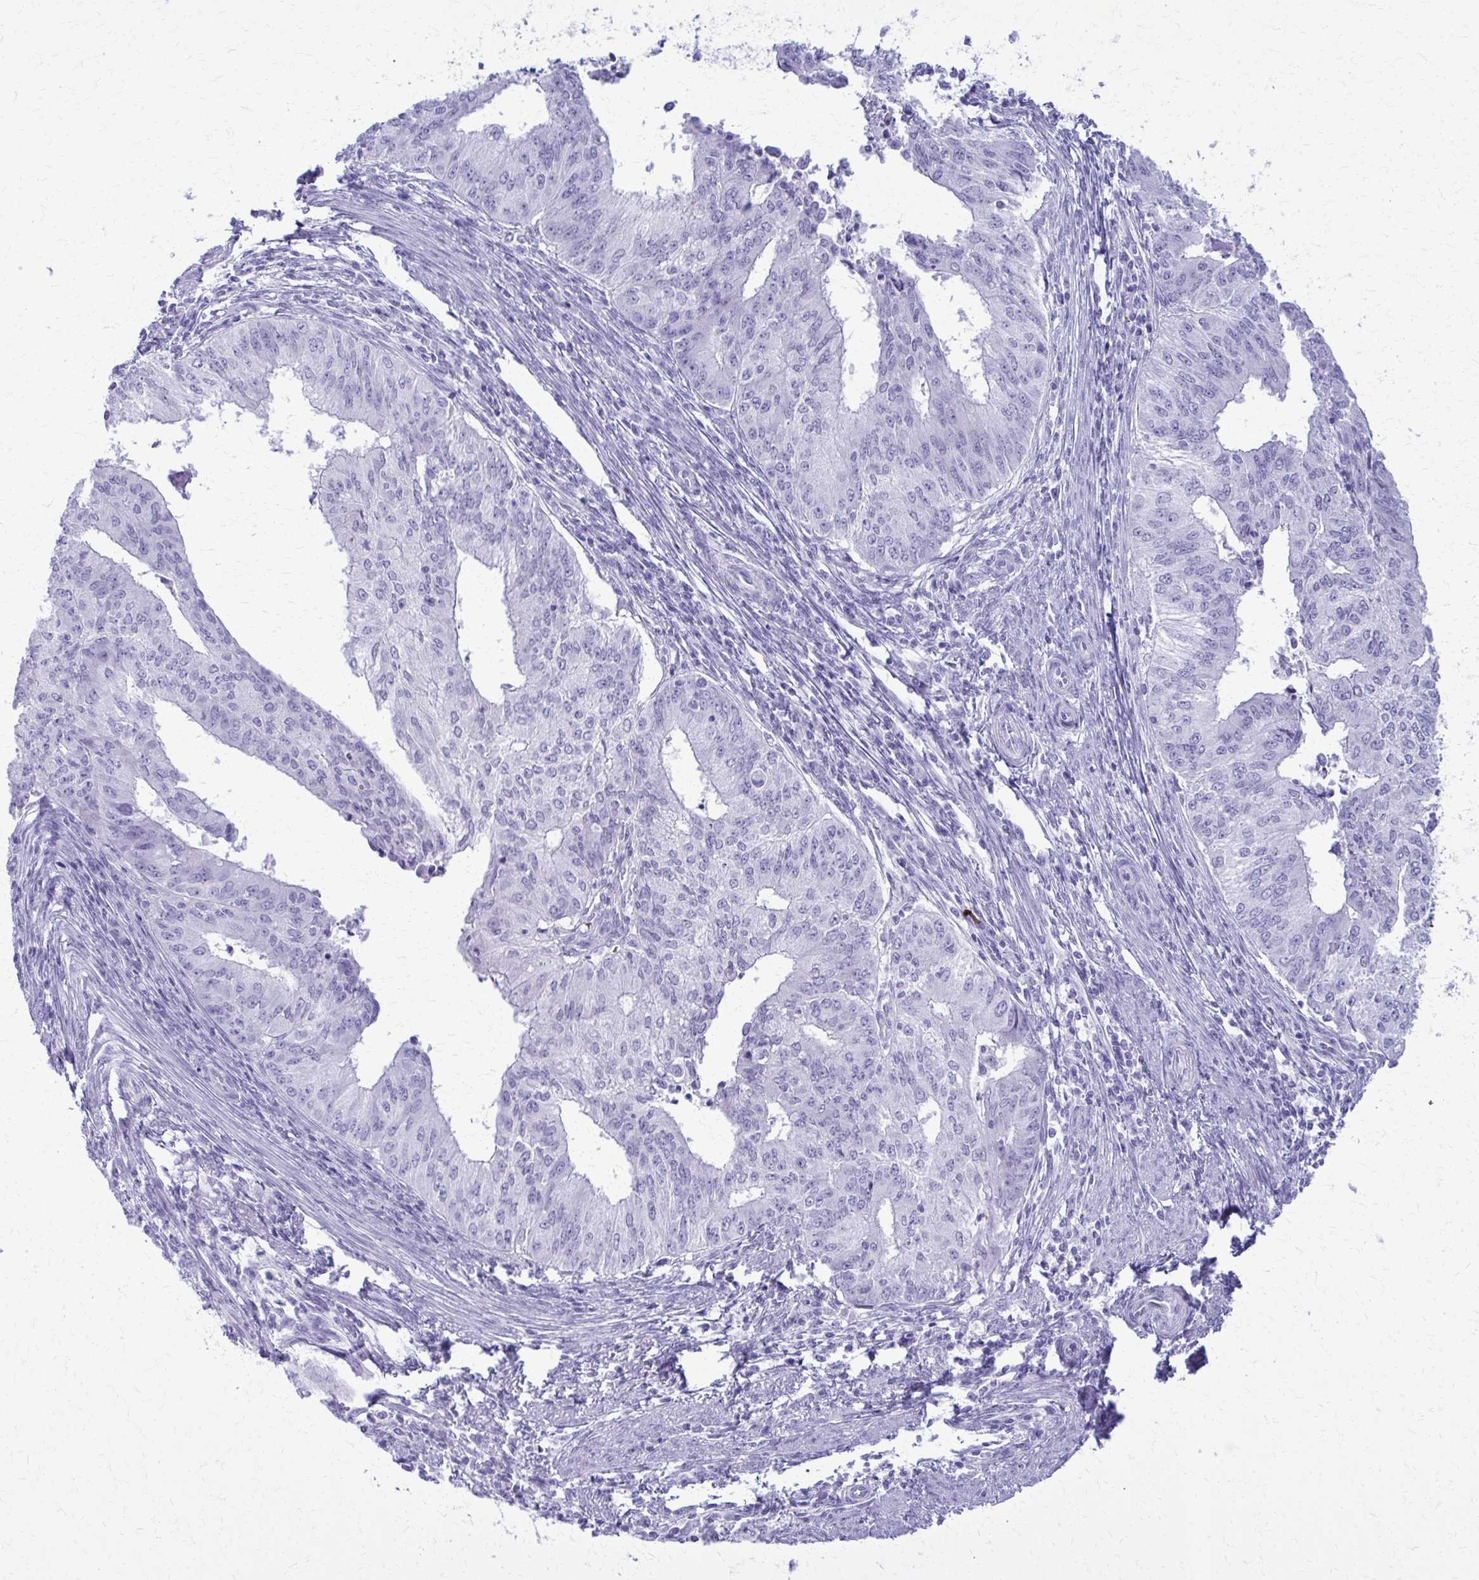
{"staining": {"intensity": "negative", "quantity": "none", "location": "none"}, "tissue": "endometrial cancer", "cell_type": "Tumor cells", "image_type": "cancer", "snomed": [{"axis": "morphology", "description": "Adenocarcinoma, NOS"}, {"axis": "topography", "description": "Endometrium"}], "caption": "An image of endometrial adenocarcinoma stained for a protein displays no brown staining in tumor cells.", "gene": "ACSM2B", "patient": {"sex": "female", "age": 50}}